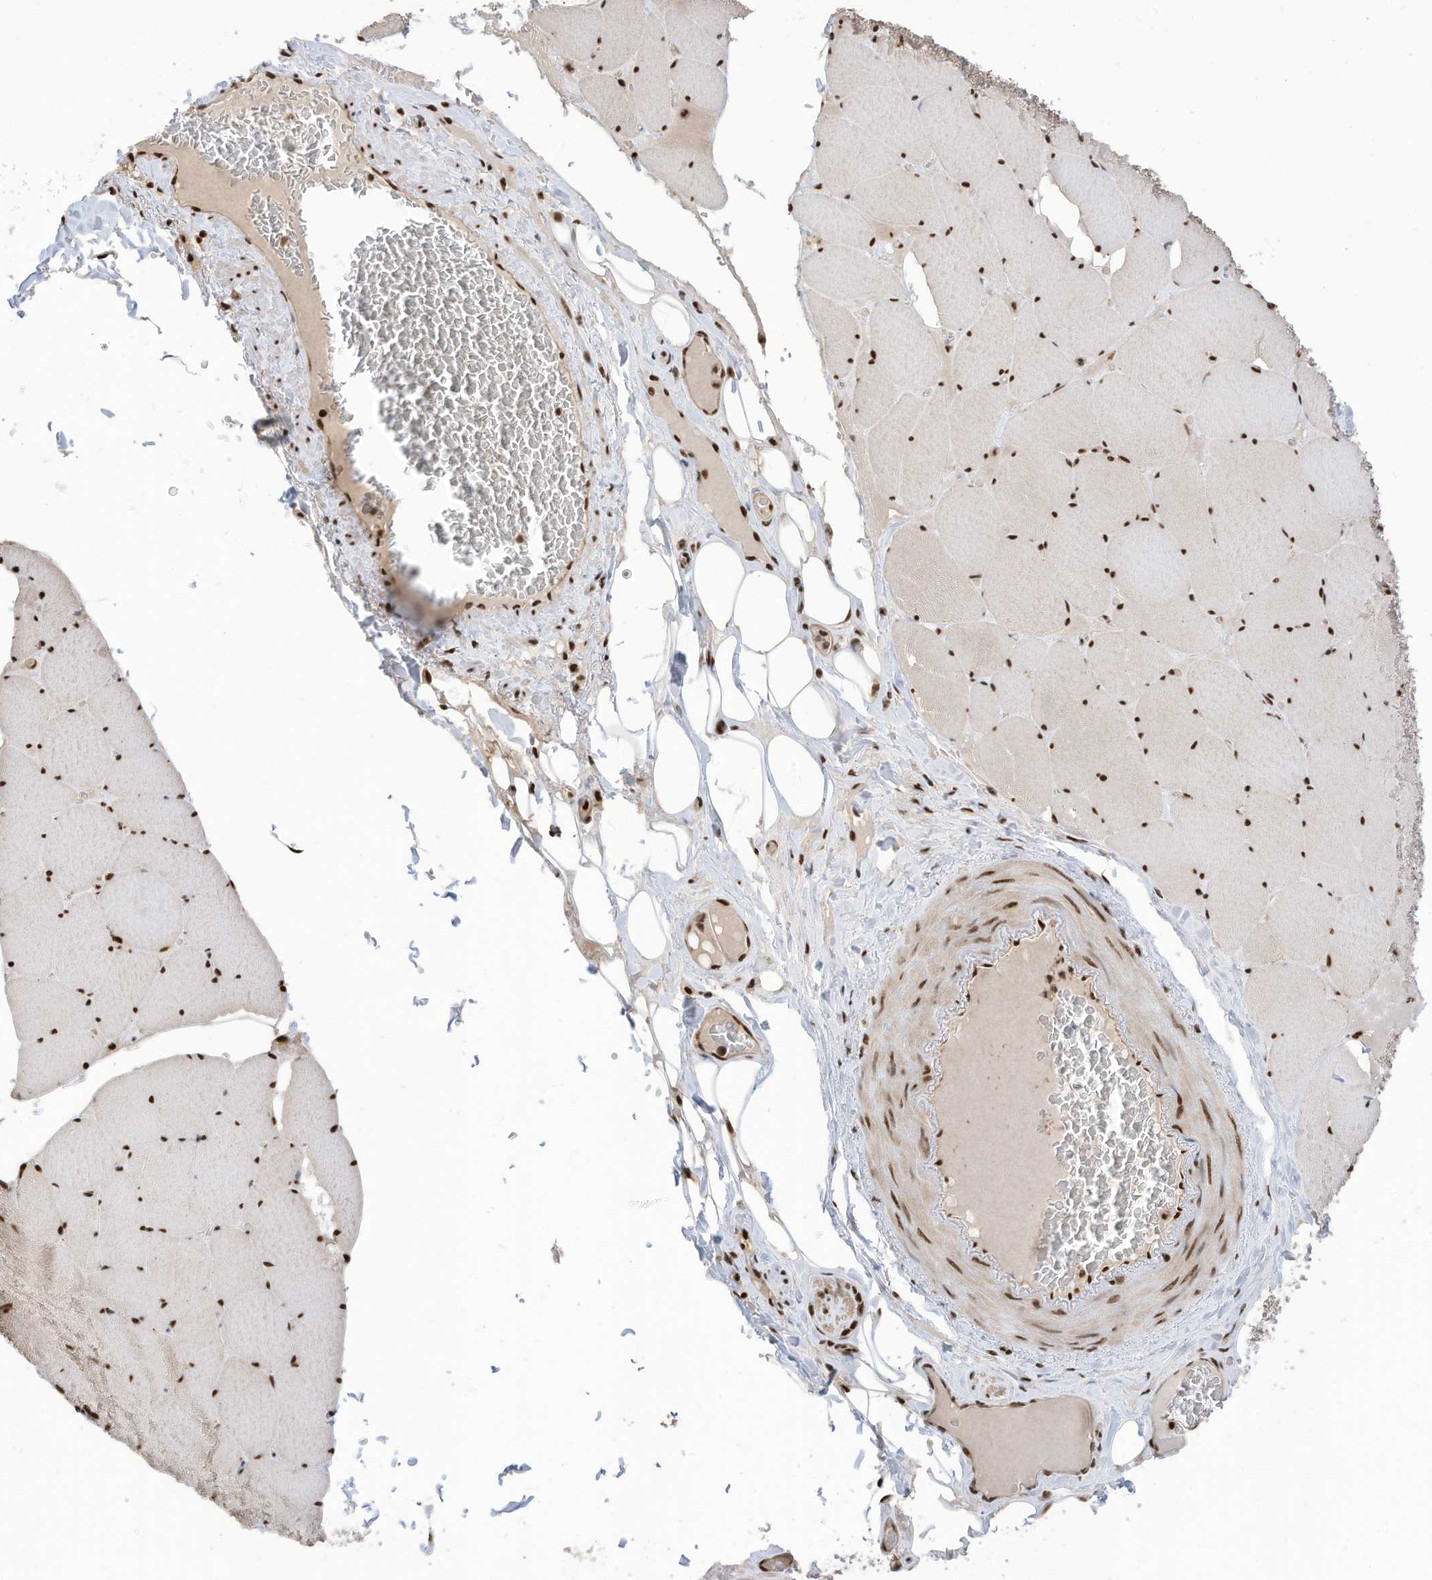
{"staining": {"intensity": "strong", "quantity": ">75%", "location": "nuclear"}, "tissue": "skeletal muscle", "cell_type": "Myocytes", "image_type": "normal", "snomed": [{"axis": "morphology", "description": "Normal tissue, NOS"}, {"axis": "topography", "description": "Skeletal muscle"}, {"axis": "topography", "description": "Head-Neck"}], "caption": "This image demonstrates immunohistochemistry (IHC) staining of benign human skeletal muscle, with high strong nuclear expression in approximately >75% of myocytes.", "gene": "SF3A3", "patient": {"sex": "male", "age": 66}}